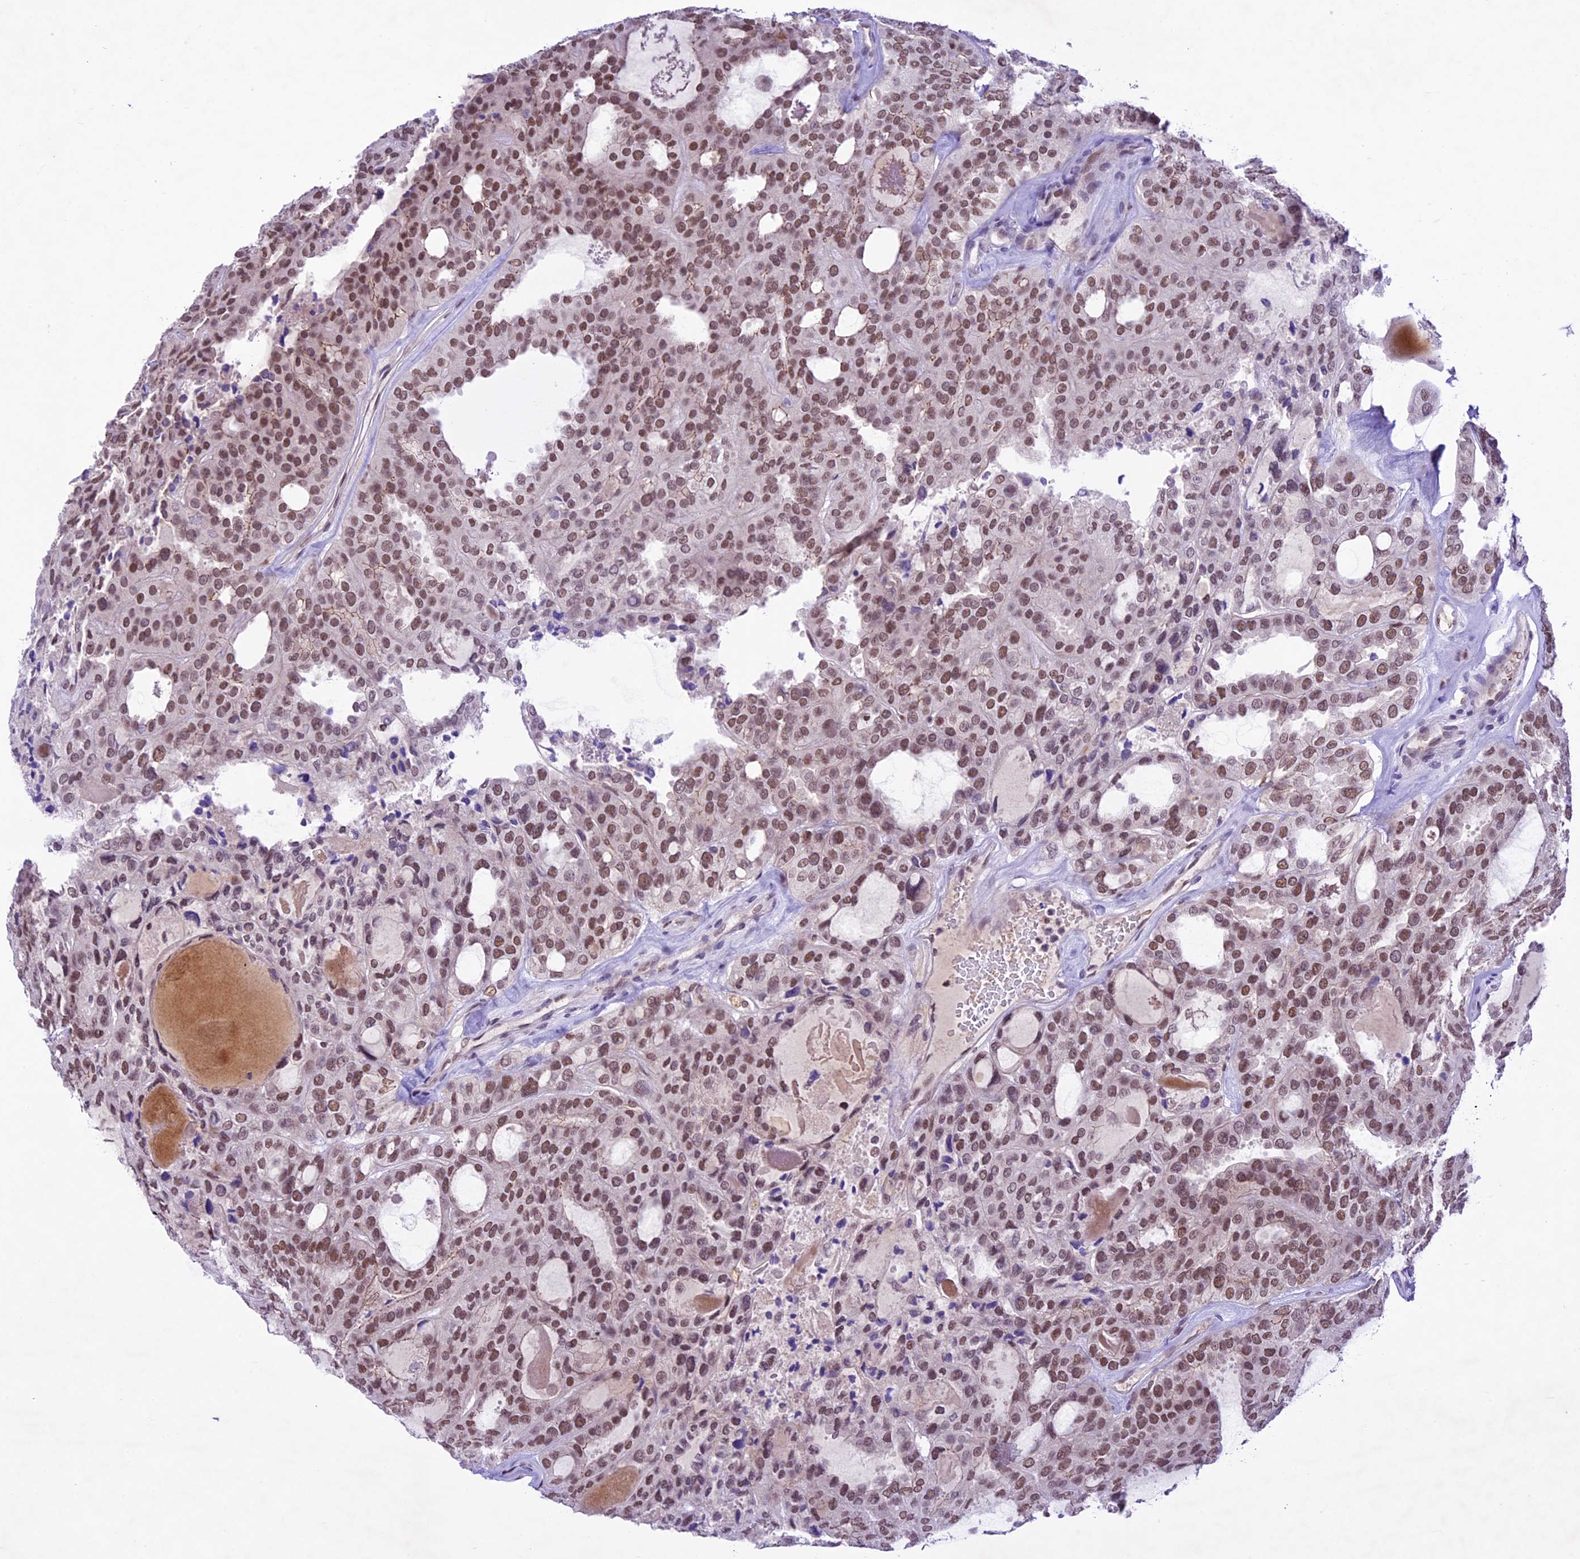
{"staining": {"intensity": "moderate", "quantity": ">75%", "location": "nuclear"}, "tissue": "thyroid cancer", "cell_type": "Tumor cells", "image_type": "cancer", "snomed": [{"axis": "morphology", "description": "Follicular adenoma carcinoma, NOS"}, {"axis": "topography", "description": "Thyroid gland"}], "caption": "IHC (DAB) staining of human follicular adenoma carcinoma (thyroid) exhibits moderate nuclear protein expression in approximately >75% of tumor cells. The protein is shown in brown color, while the nuclei are stained blue.", "gene": "SHKBP1", "patient": {"sex": "male", "age": 75}}